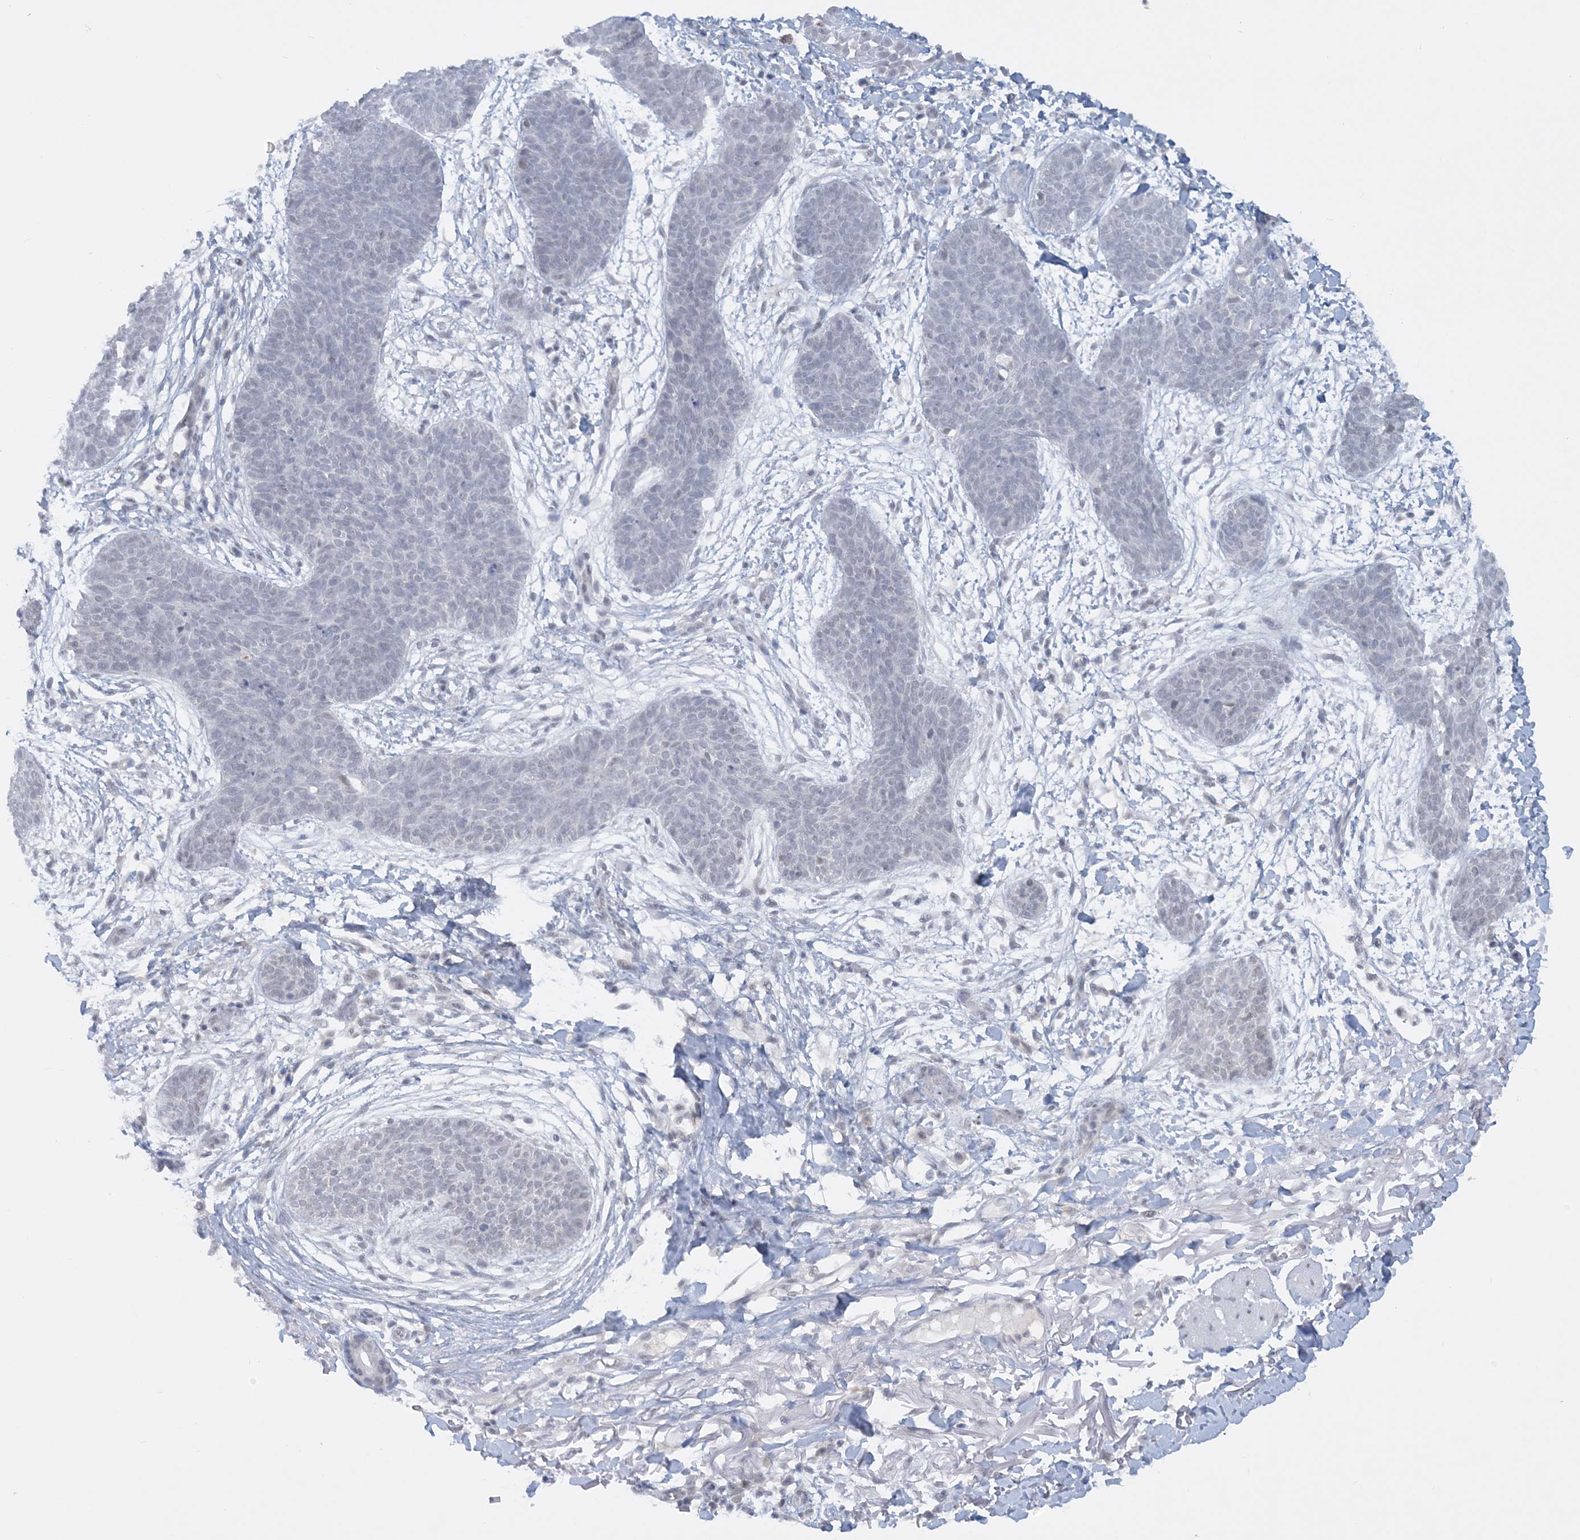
{"staining": {"intensity": "negative", "quantity": "none", "location": "none"}, "tissue": "skin cancer", "cell_type": "Tumor cells", "image_type": "cancer", "snomed": [{"axis": "morphology", "description": "Basal cell carcinoma"}, {"axis": "topography", "description": "Skin"}], "caption": "Tumor cells are negative for brown protein staining in skin basal cell carcinoma. (DAB (3,3'-diaminobenzidine) IHC, high magnification).", "gene": "KMT2D", "patient": {"sex": "male", "age": 85}}